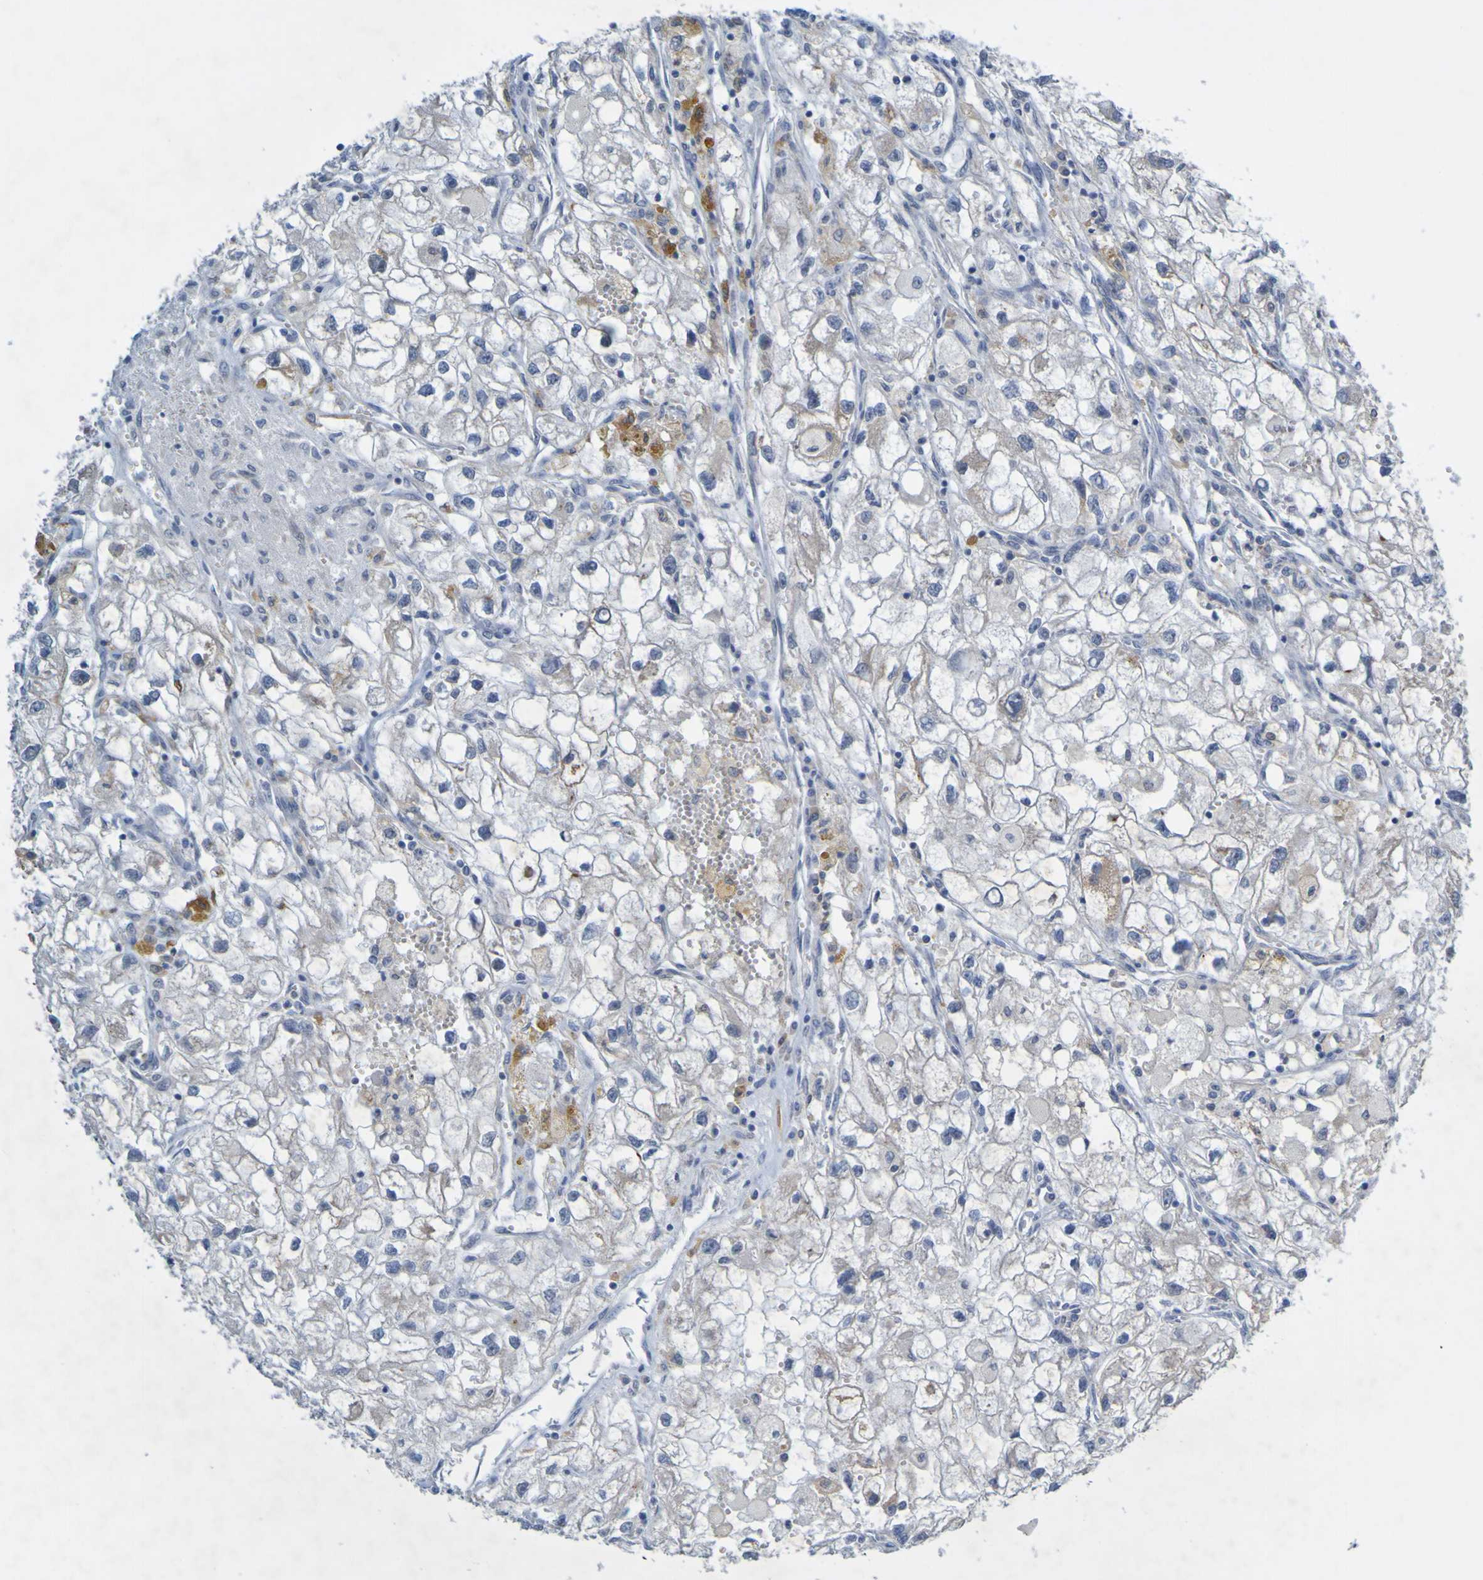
{"staining": {"intensity": "weak", "quantity": "<25%", "location": "cytoplasmic/membranous"}, "tissue": "renal cancer", "cell_type": "Tumor cells", "image_type": "cancer", "snomed": [{"axis": "morphology", "description": "Adenocarcinoma, NOS"}, {"axis": "topography", "description": "Kidney"}], "caption": "Adenocarcinoma (renal) stained for a protein using IHC demonstrates no staining tumor cells.", "gene": "LILRB5", "patient": {"sex": "female", "age": 70}}